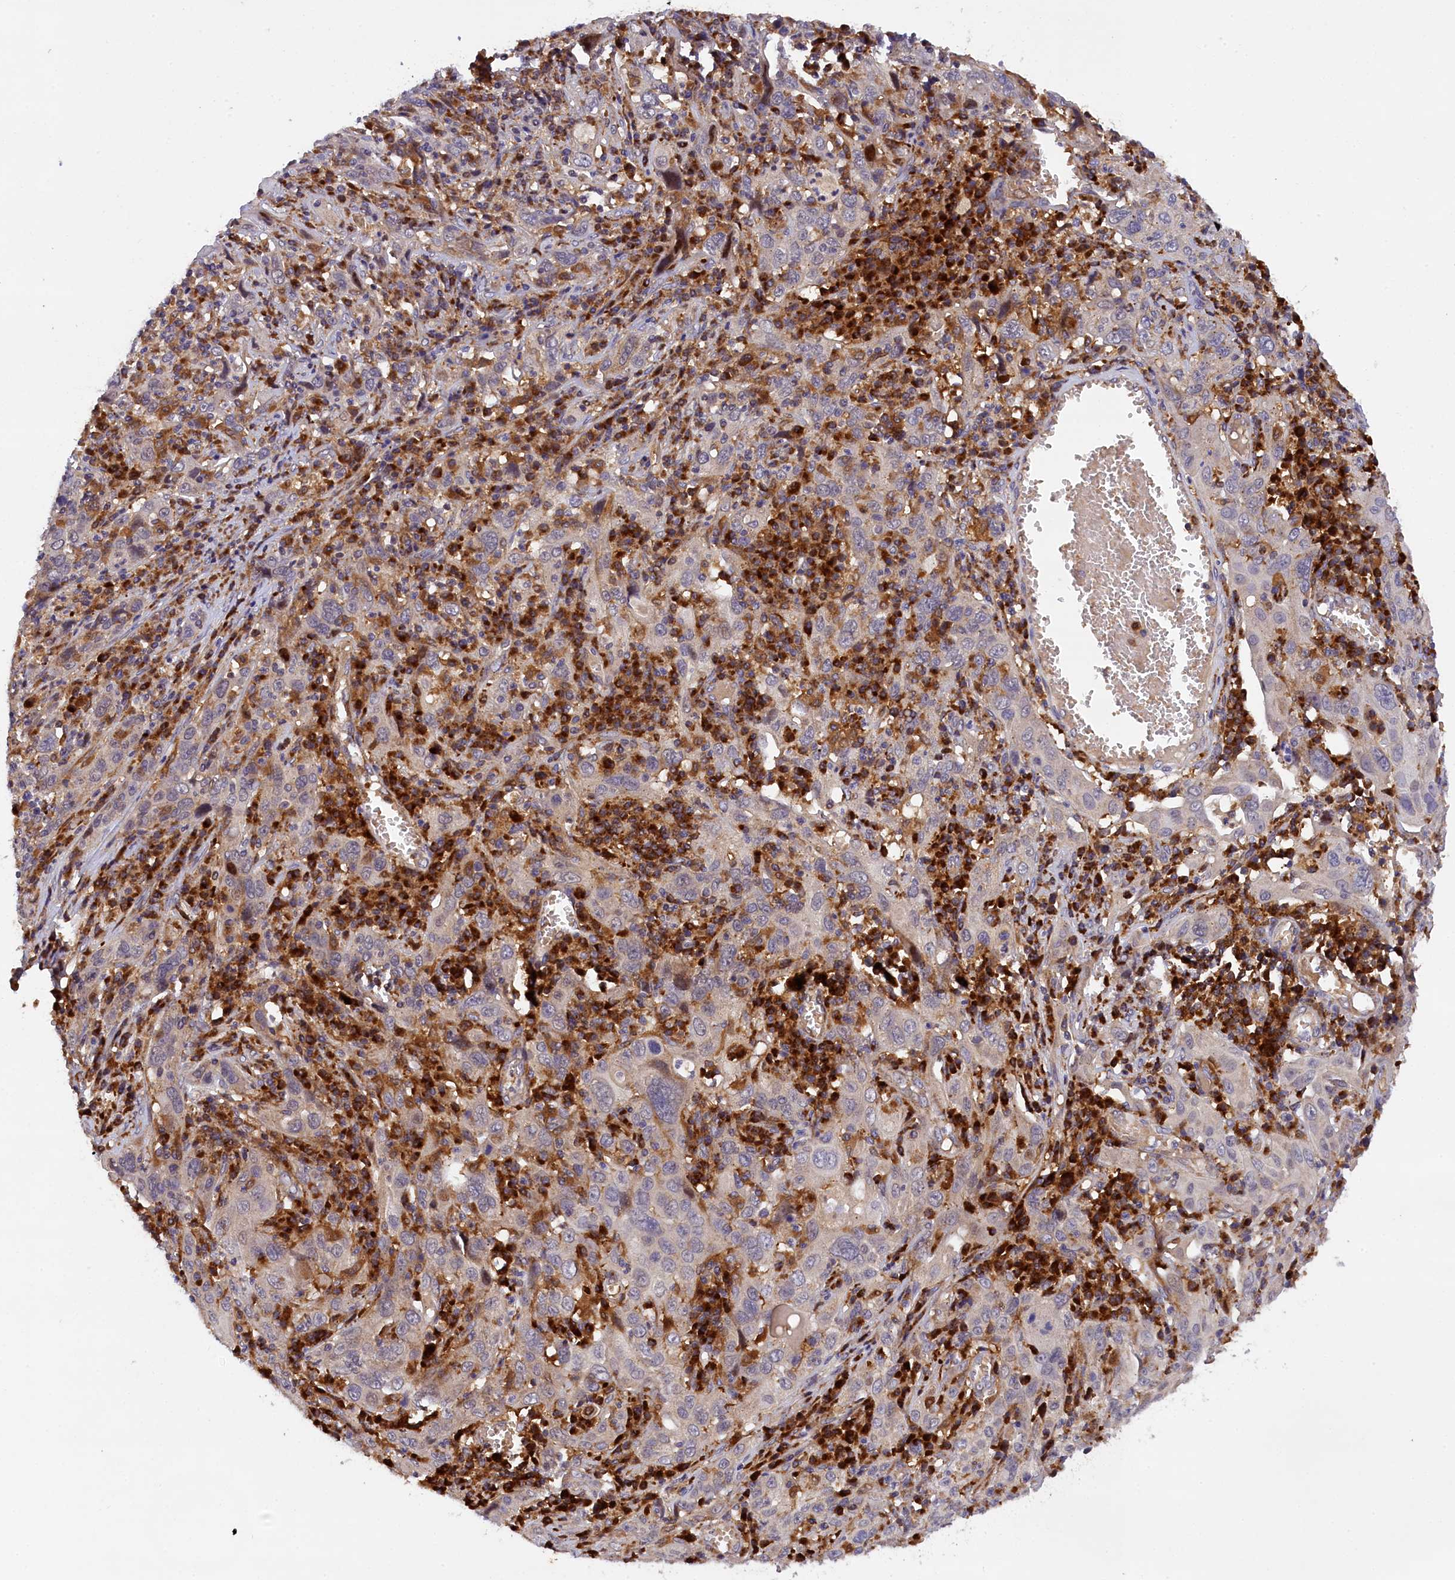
{"staining": {"intensity": "weak", "quantity": "<25%", "location": "cytoplasmic/membranous"}, "tissue": "cervical cancer", "cell_type": "Tumor cells", "image_type": "cancer", "snomed": [{"axis": "morphology", "description": "Squamous cell carcinoma, NOS"}, {"axis": "topography", "description": "Cervix"}], "caption": "High magnification brightfield microscopy of cervical cancer stained with DAB (brown) and counterstained with hematoxylin (blue): tumor cells show no significant staining.", "gene": "NAIP", "patient": {"sex": "female", "age": 46}}